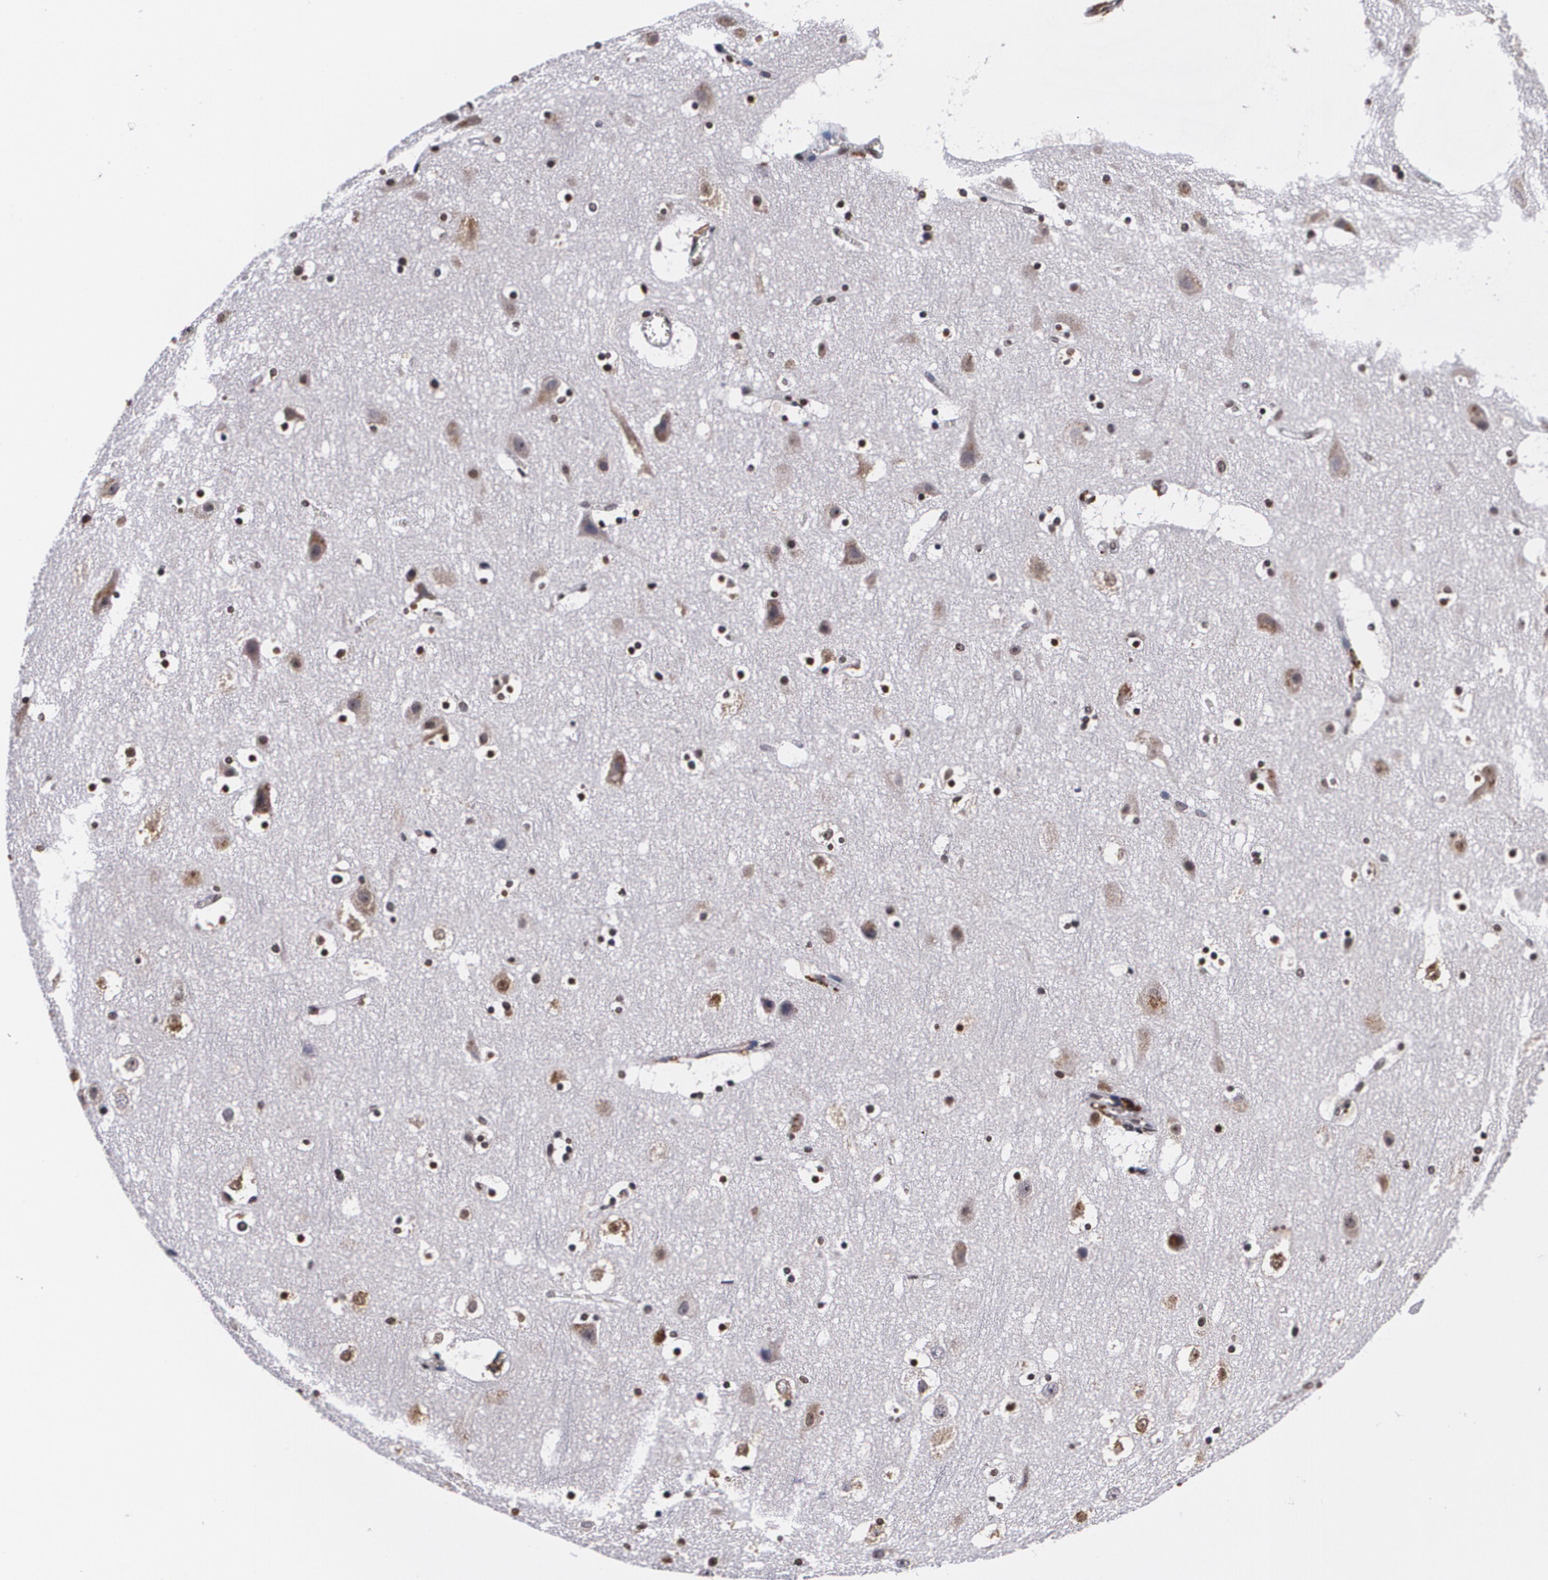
{"staining": {"intensity": "weak", "quantity": "25%-75%", "location": "cytoplasmic/membranous"}, "tissue": "cerebral cortex", "cell_type": "Endothelial cells", "image_type": "normal", "snomed": [{"axis": "morphology", "description": "Normal tissue, NOS"}, {"axis": "topography", "description": "Cerebral cortex"}], "caption": "High-power microscopy captured an immunohistochemistry (IHC) photomicrograph of normal cerebral cortex, revealing weak cytoplasmic/membranous staining in approximately 25%-75% of endothelial cells.", "gene": "MVP", "patient": {"sex": "male", "age": 45}}